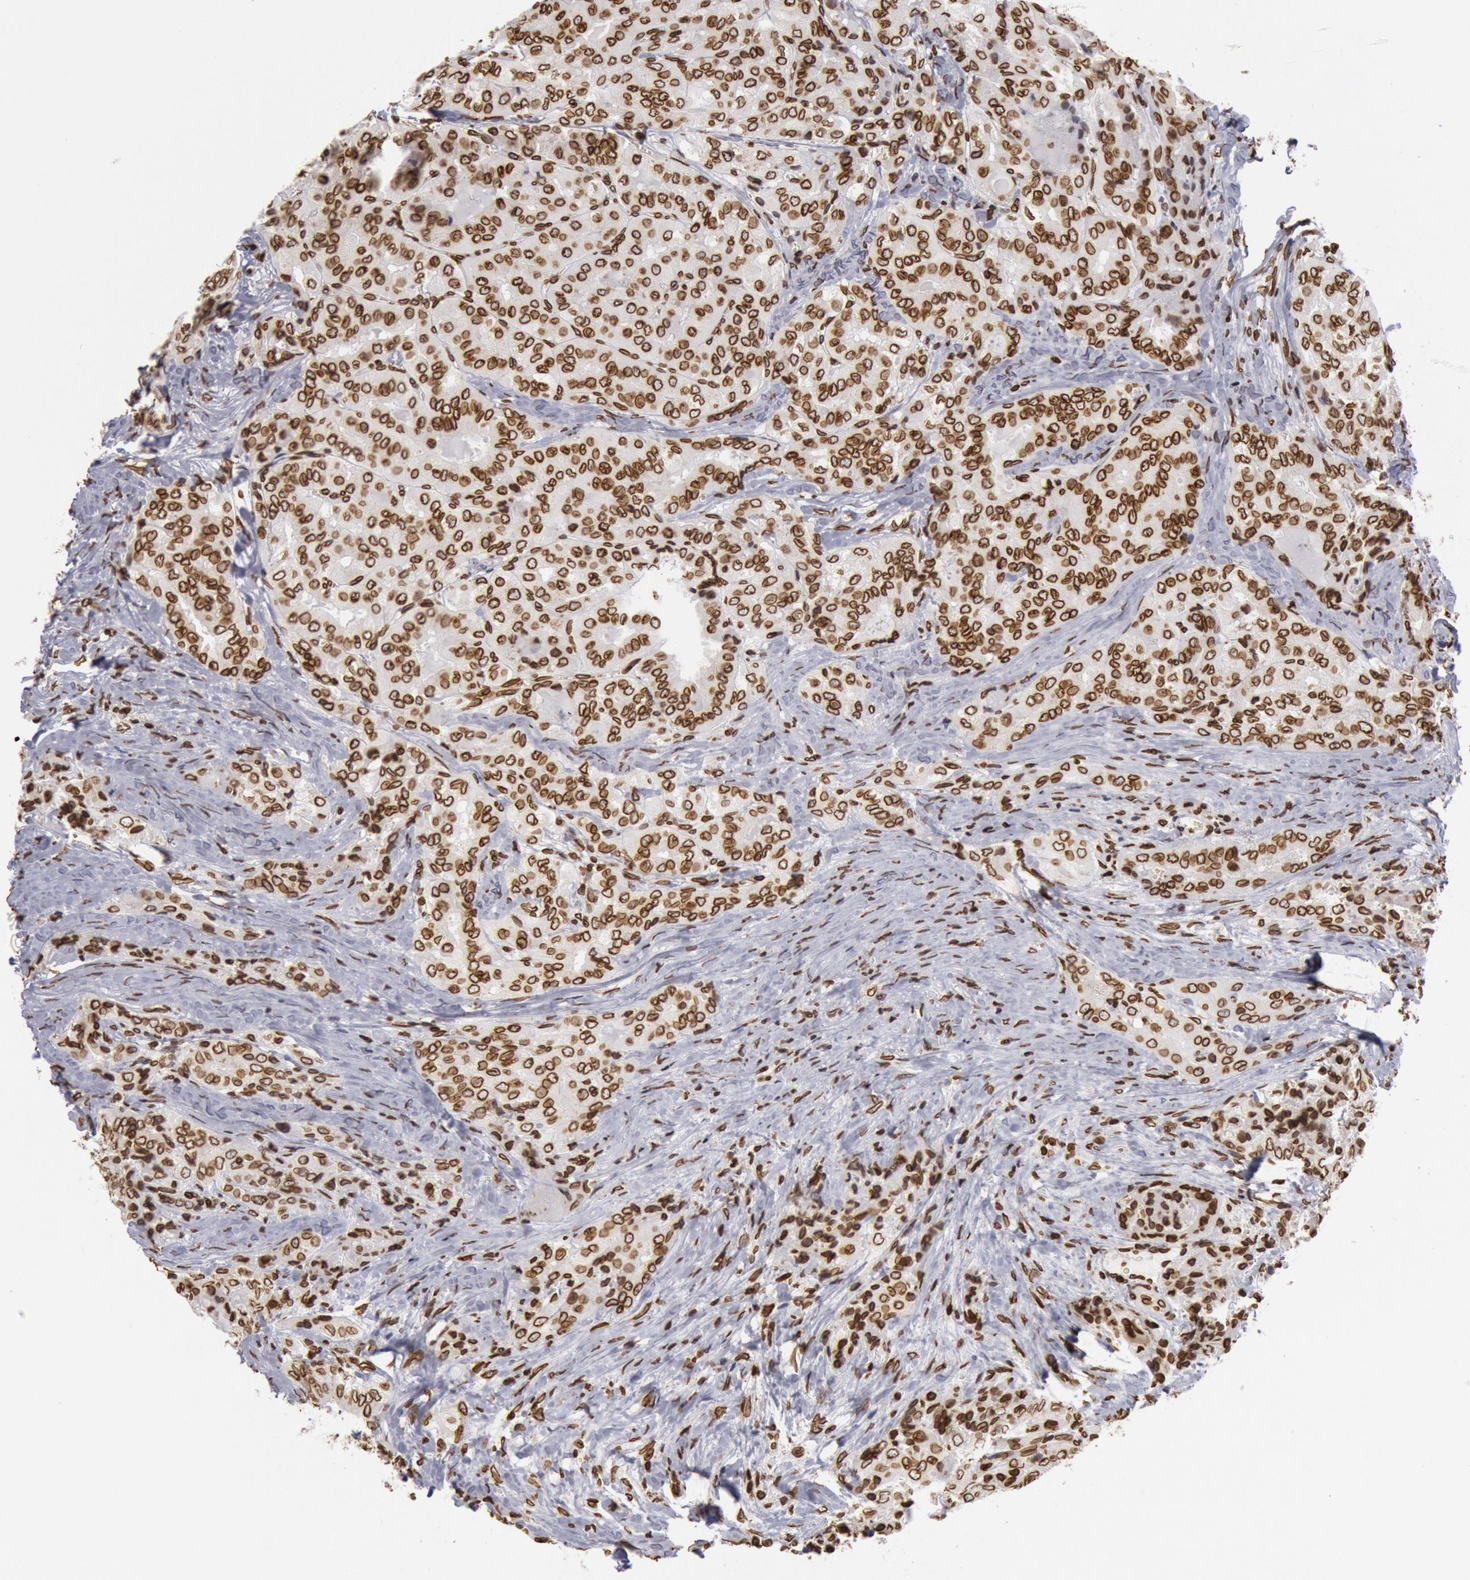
{"staining": {"intensity": "strong", "quantity": ">75%", "location": "cytoplasmic/membranous,nuclear"}, "tissue": "thyroid cancer", "cell_type": "Tumor cells", "image_type": "cancer", "snomed": [{"axis": "morphology", "description": "Papillary adenocarcinoma, NOS"}, {"axis": "topography", "description": "Thyroid gland"}], "caption": "Tumor cells reveal high levels of strong cytoplasmic/membranous and nuclear positivity in approximately >75% of cells in papillary adenocarcinoma (thyroid).", "gene": "SUN2", "patient": {"sex": "female", "age": 71}}